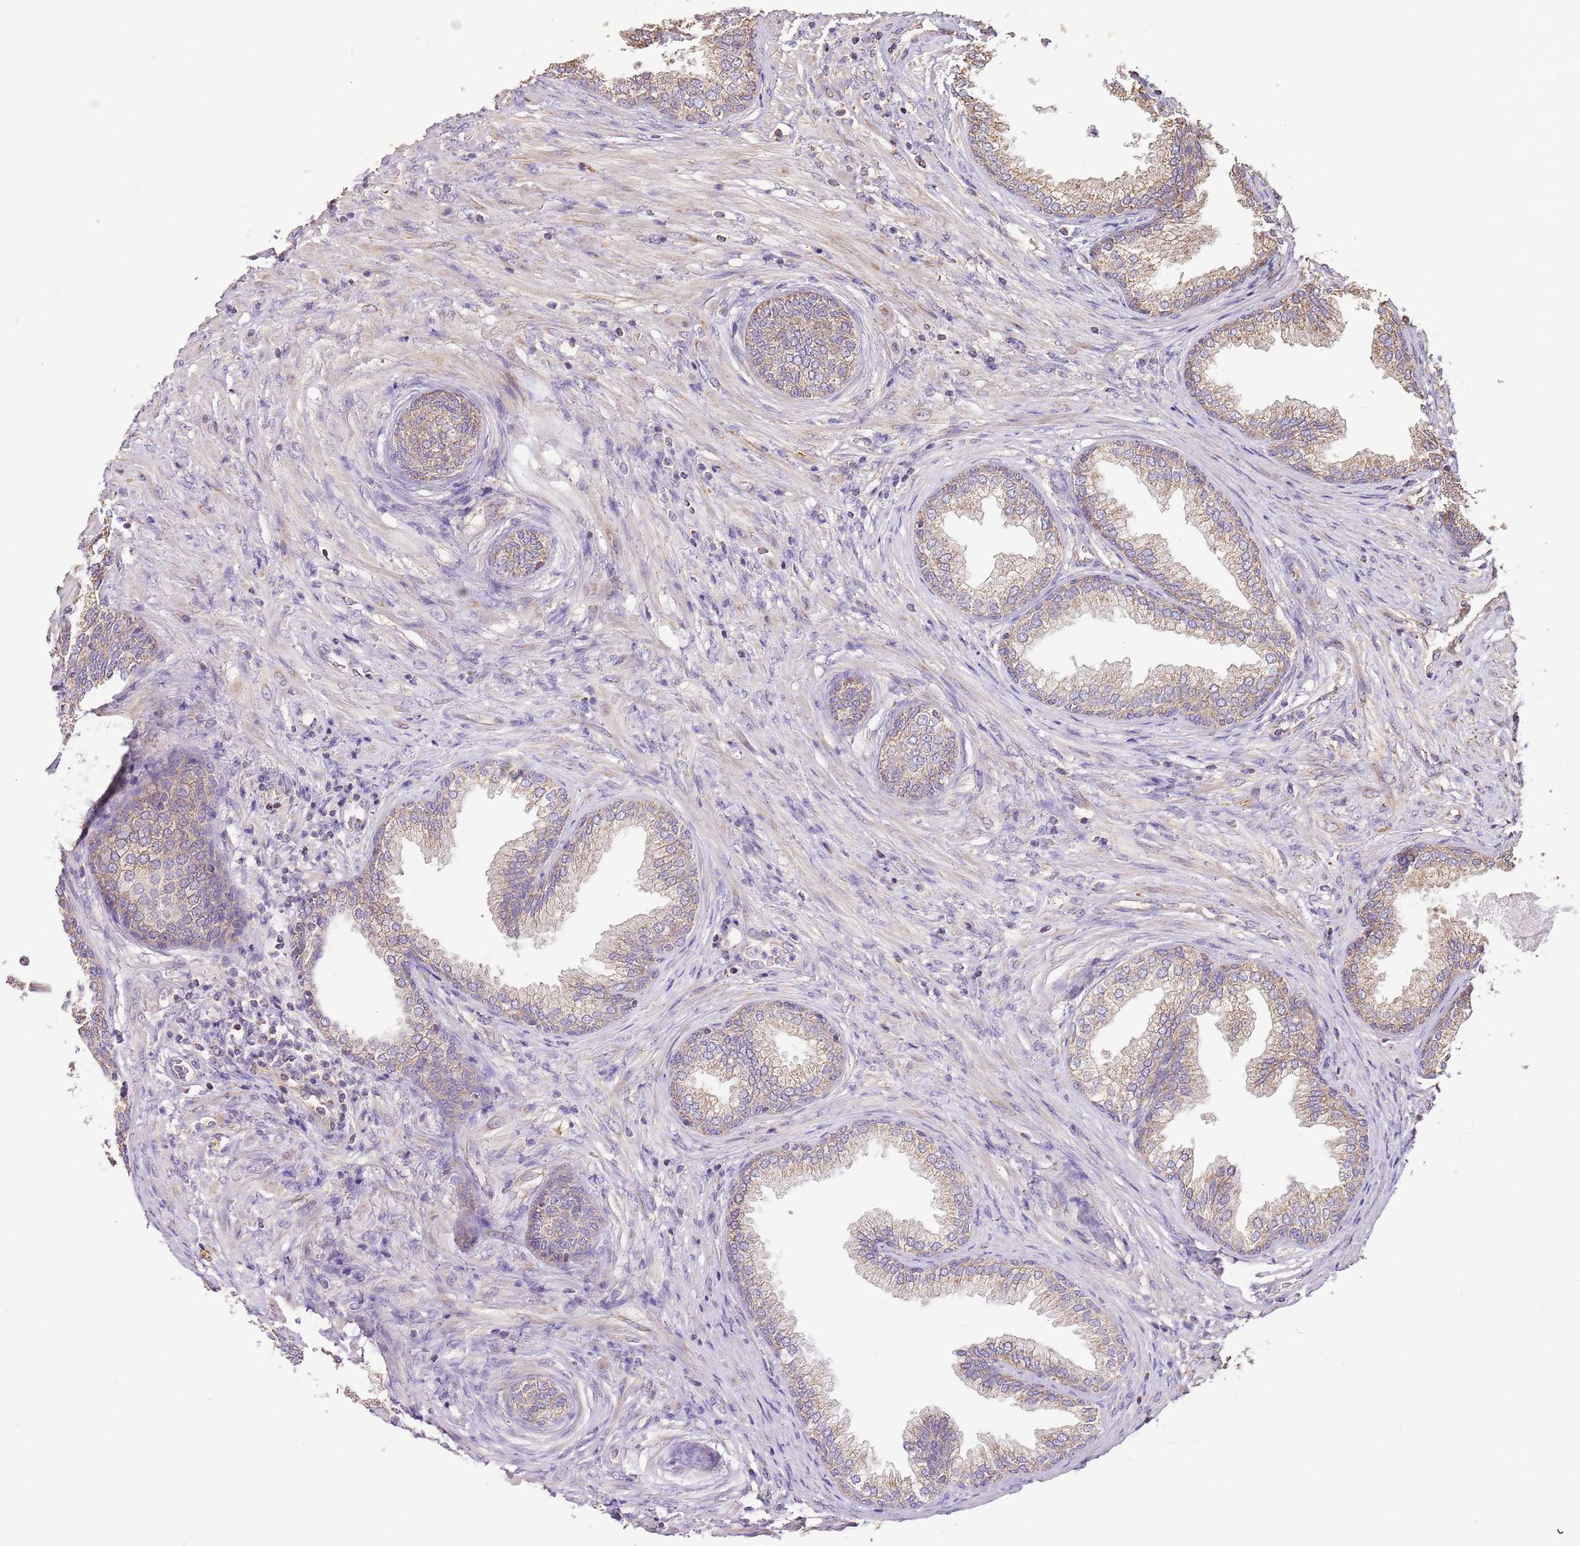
{"staining": {"intensity": "moderate", "quantity": "25%-75%", "location": "cytoplasmic/membranous"}, "tissue": "prostate", "cell_type": "Glandular cells", "image_type": "normal", "snomed": [{"axis": "morphology", "description": "Normal tissue, NOS"}, {"axis": "topography", "description": "Prostate"}], "caption": "Protein staining of unremarkable prostate shows moderate cytoplasmic/membranous staining in approximately 25%-75% of glandular cells. The protein of interest is stained brown, and the nuclei are stained in blue (DAB IHC with brightfield microscopy, high magnification).", "gene": "DOCK9", "patient": {"sex": "male", "age": 76}}